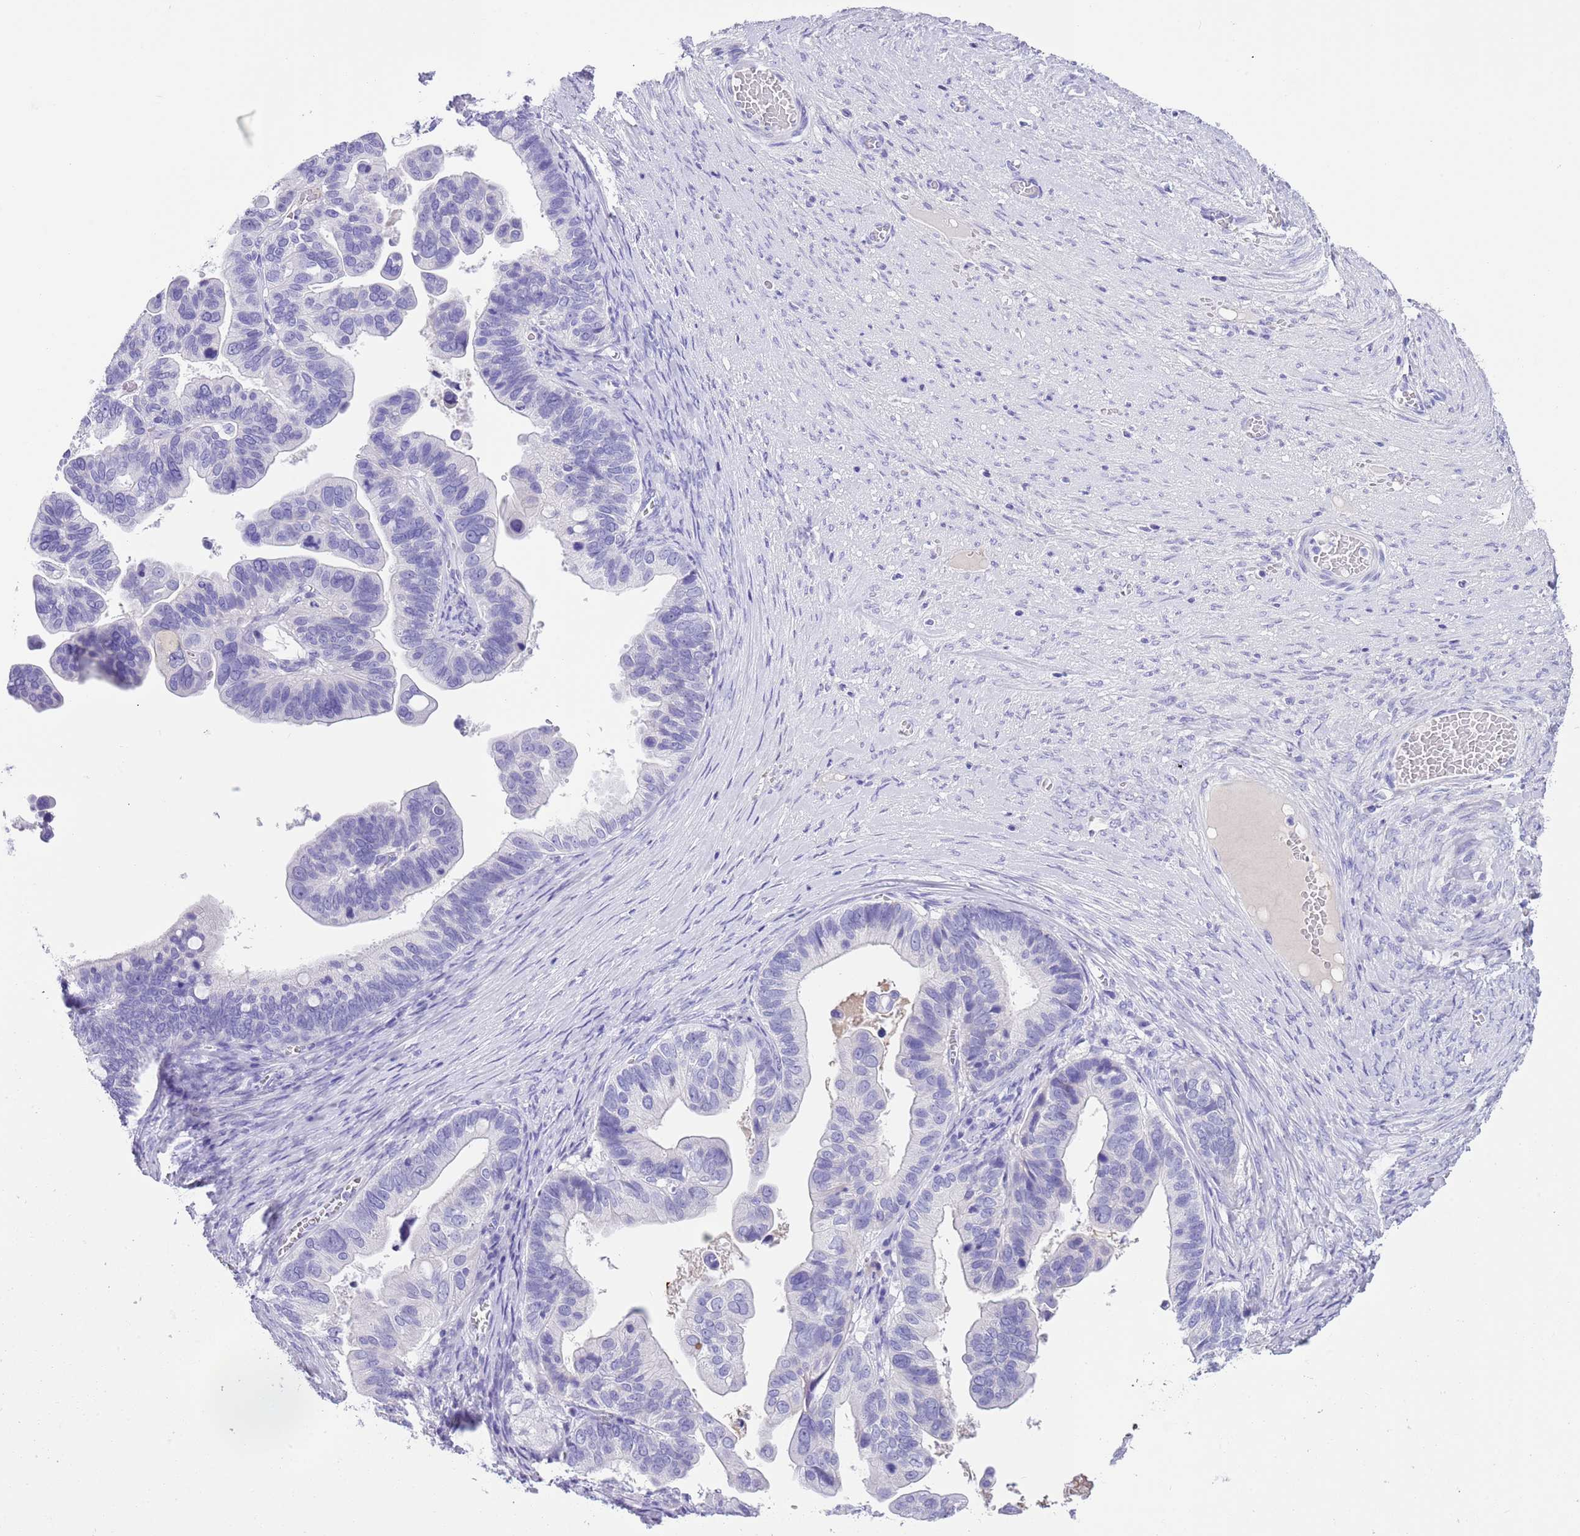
{"staining": {"intensity": "negative", "quantity": "none", "location": "none"}, "tissue": "ovarian cancer", "cell_type": "Tumor cells", "image_type": "cancer", "snomed": [{"axis": "morphology", "description": "Cystadenocarcinoma, serous, NOS"}, {"axis": "topography", "description": "Ovary"}], "caption": "A histopathology image of human serous cystadenocarcinoma (ovarian) is negative for staining in tumor cells.", "gene": "TBC1D10B", "patient": {"sex": "female", "age": 56}}